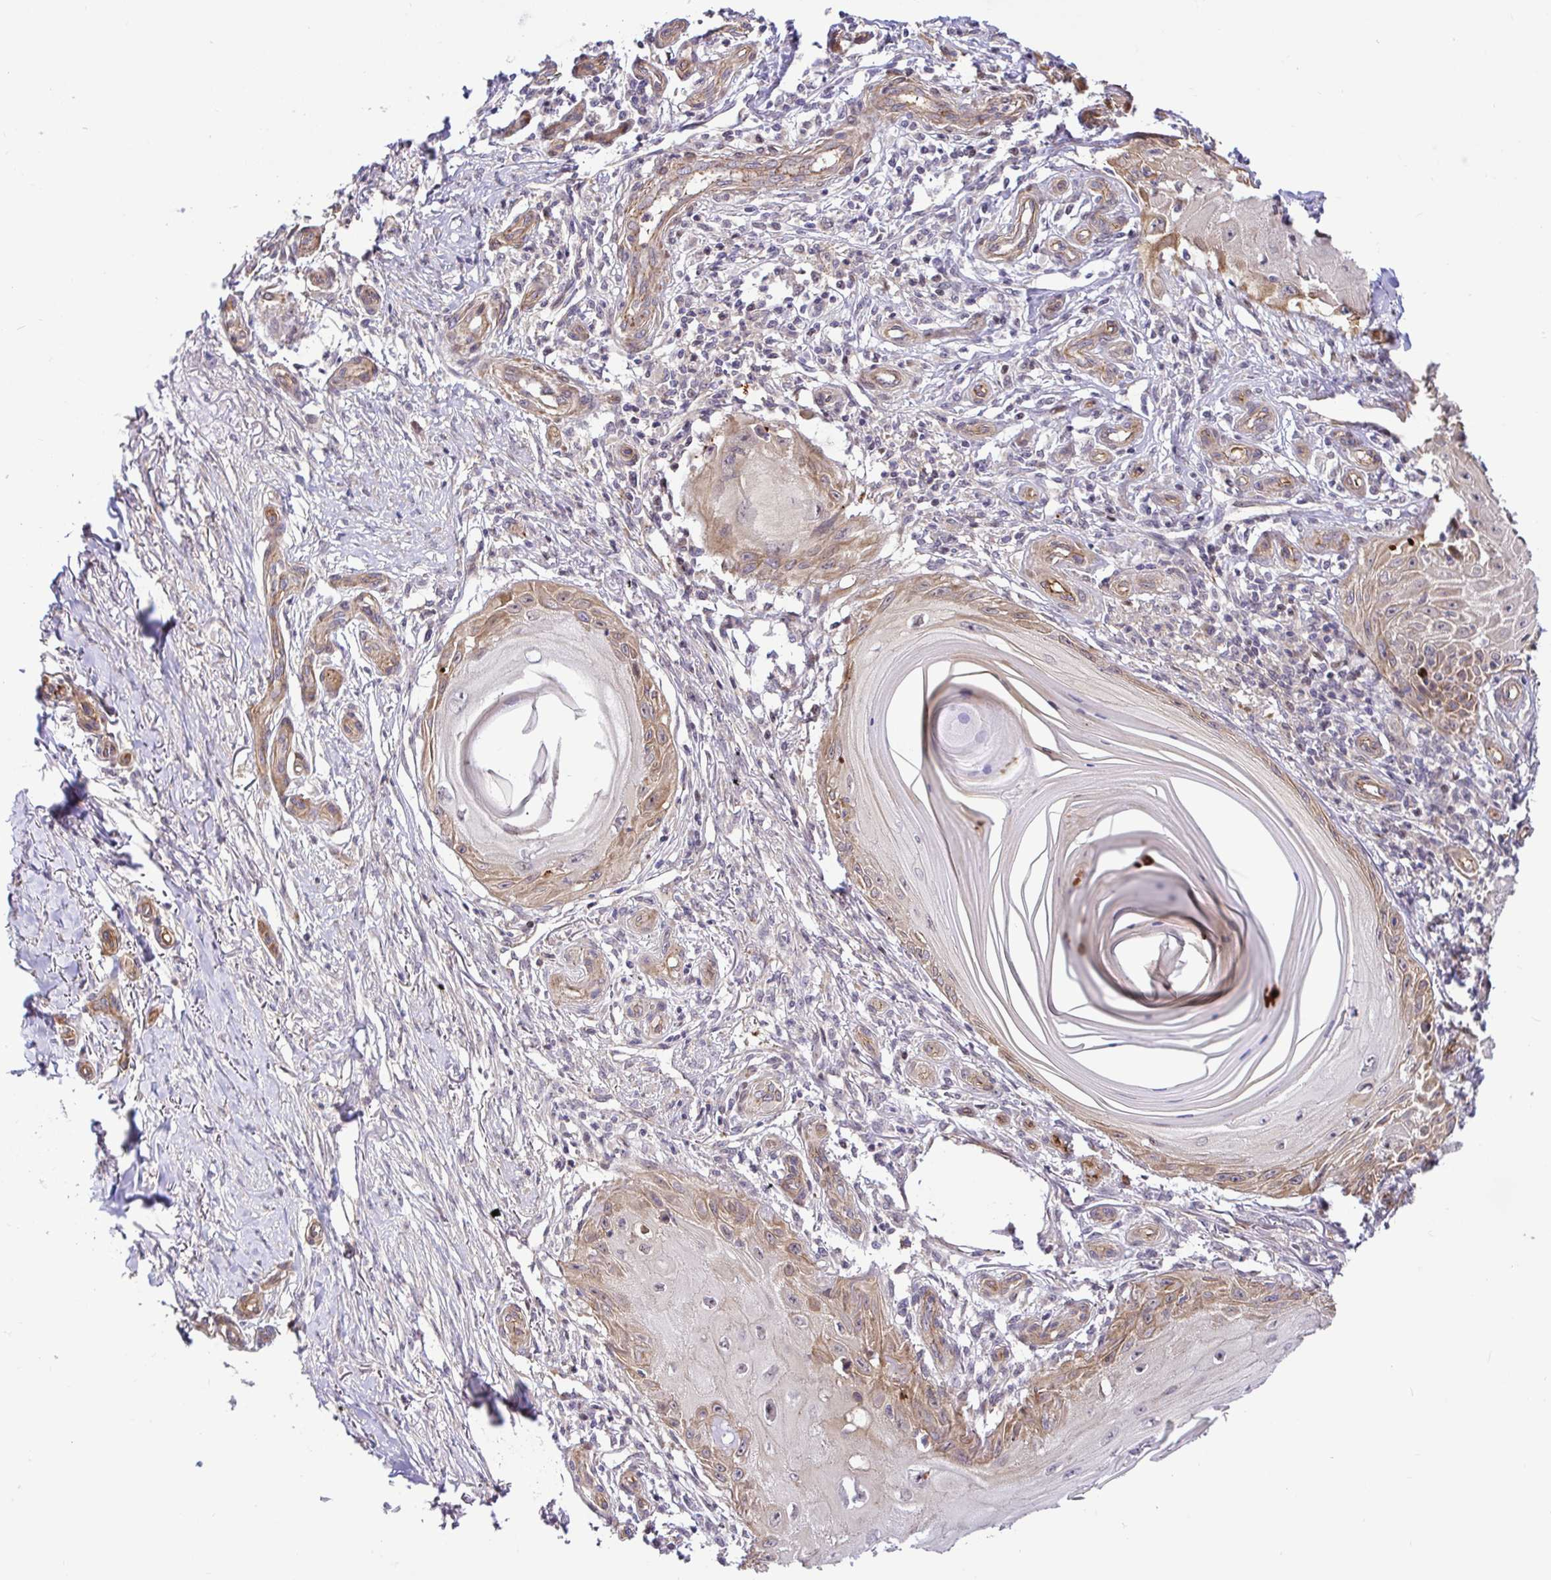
{"staining": {"intensity": "moderate", "quantity": "25%-75%", "location": "cytoplasmic/membranous"}, "tissue": "skin cancer", "cell_type": "Tumor cells", "image_type": "cancer", "snomed": [{"axis": "morphology", "description": "Squamous cell carcinoma, NOS"}, {"axis": "topography", "description": "Skin"}], "caption": "Skin squamous cell carcinoma tissue shows moderate cytoplasmic/membranous expression in approximately 25%-75% of tumor cells, visualized by immunohistochemistry.", "gene": "TRIM55", "patient": {"sex": "female", "age": 77}}